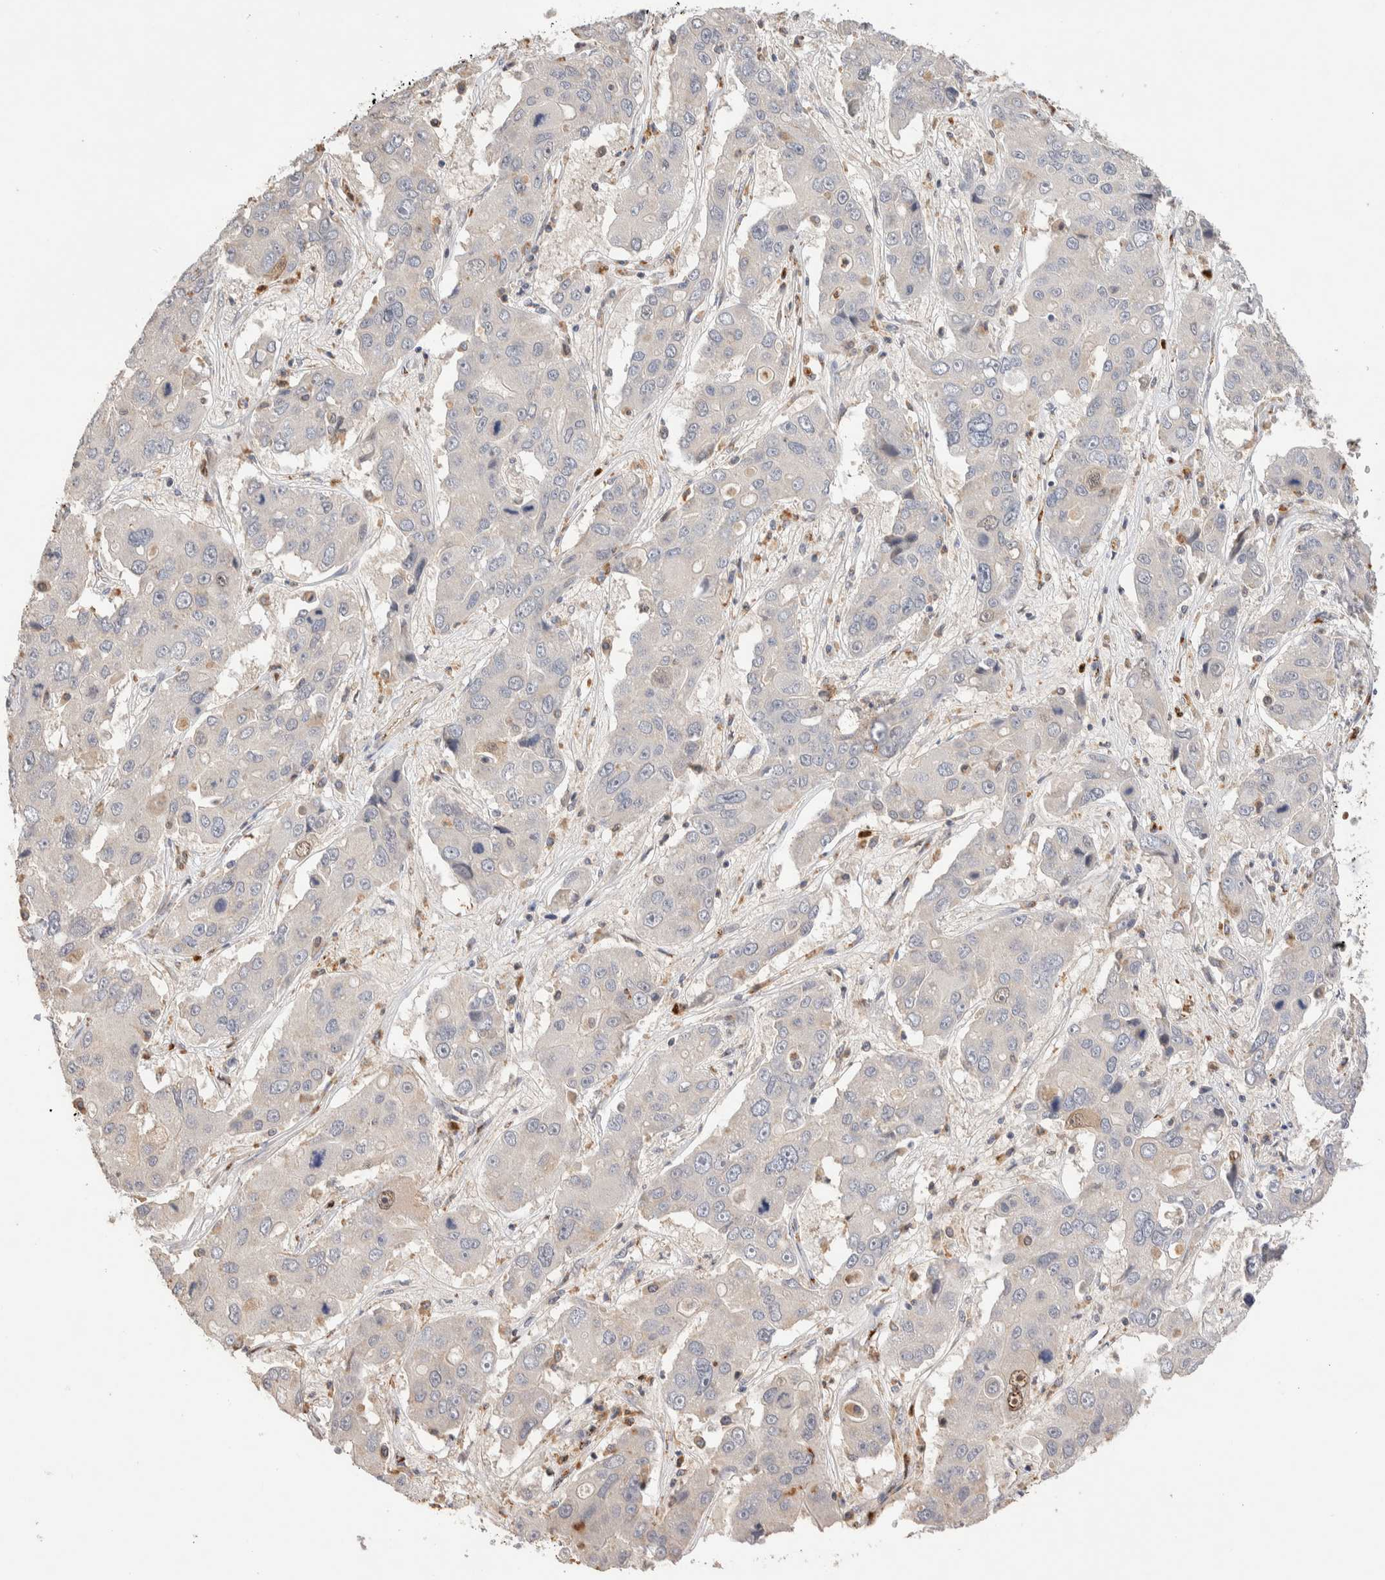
{"staining": {"intensity": "negative", "quantity": "none", "location": "none"}, "tissue": "liver cancer", "cell_type": "Tumor cells", "image_type": "cancer", "snomed": [{"axis": "morphology", "description": "Cholangiocarcinoma"}, {"axis": "topography", "description": "Liver"}], "caption": "Immunohistochemical staining of human liver cancer (cholangiocarcinoma) reveals no significant expression in tumor cells.", "gene": "NSMAF", "patient": {"sex": "male", "age": 67}}